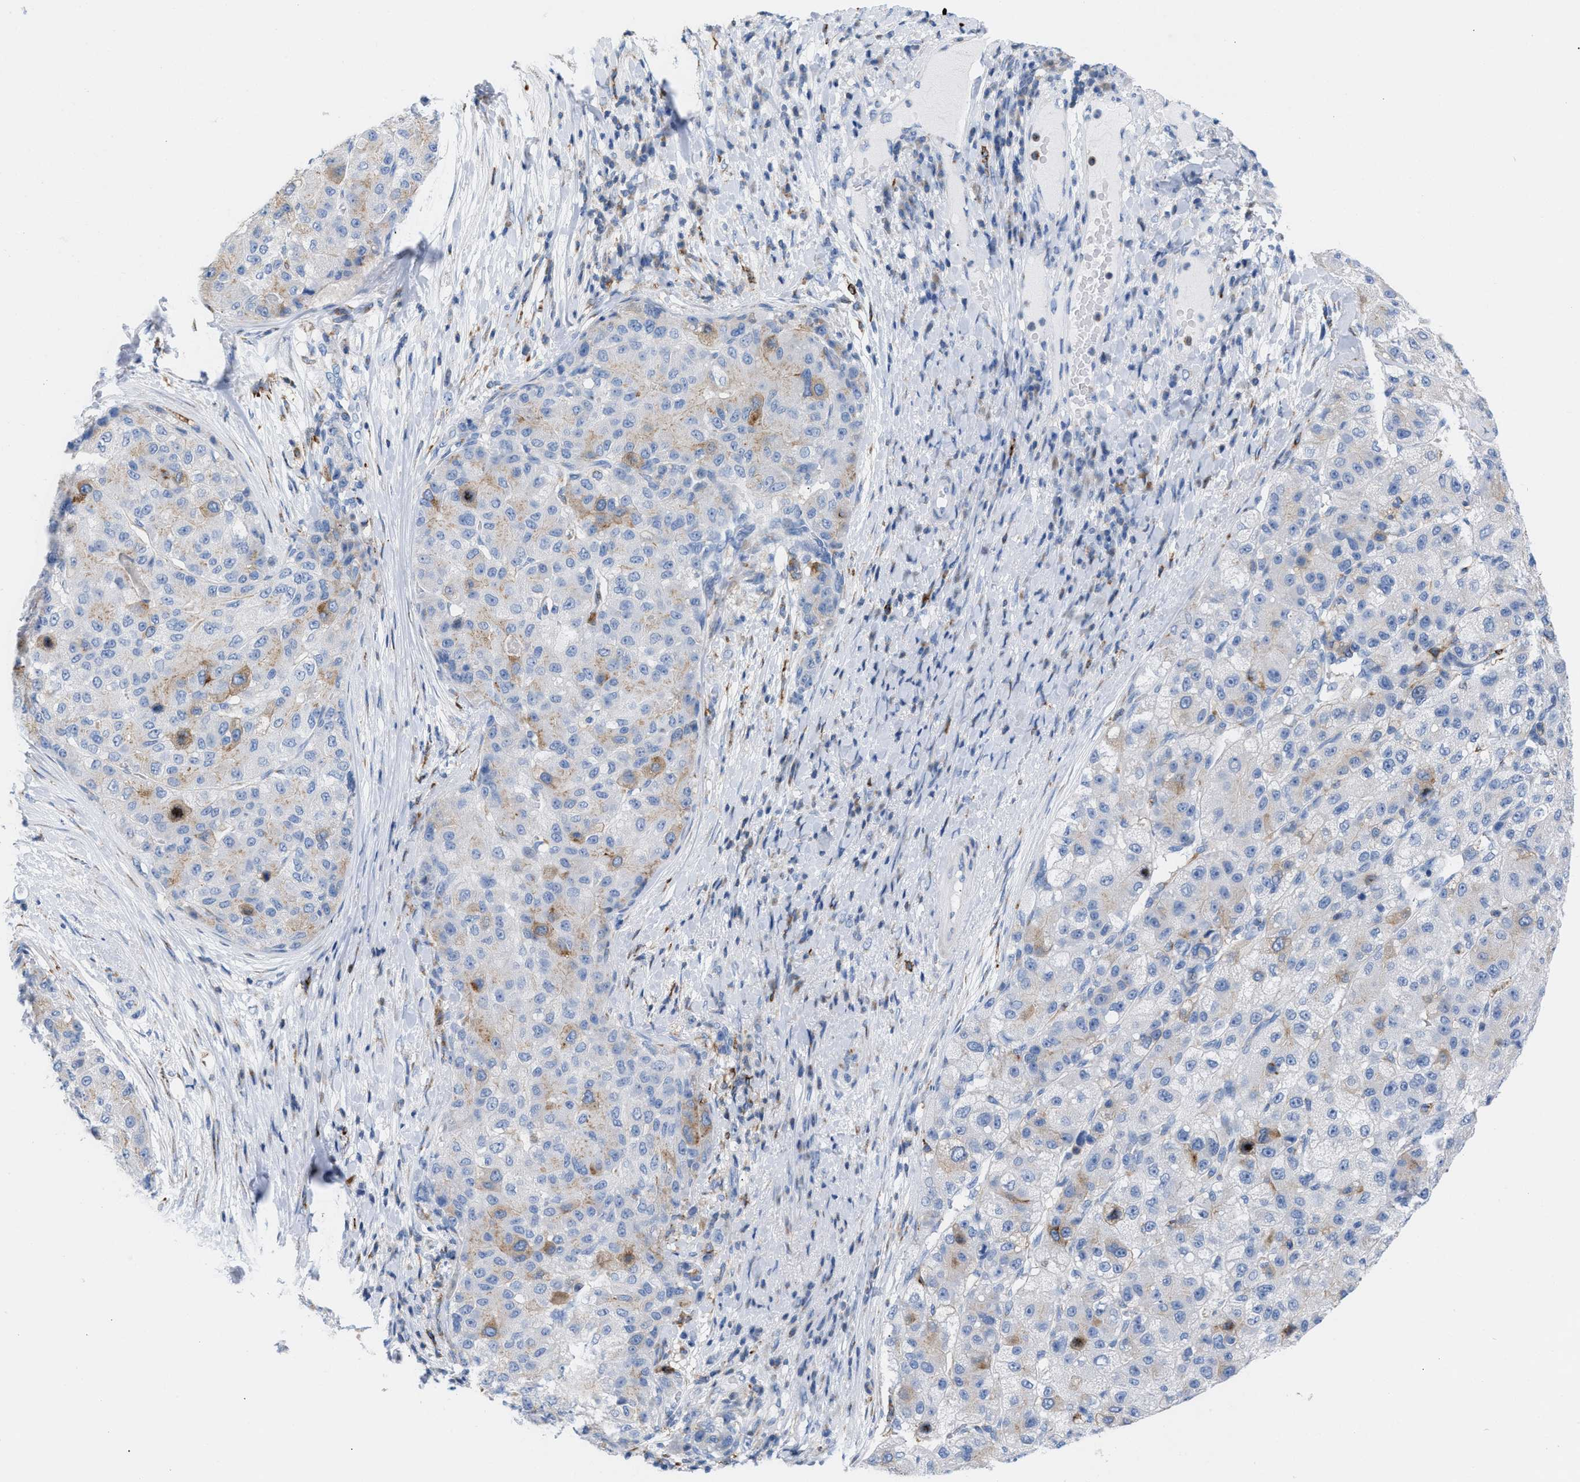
{"staining": {"intensity": "weak", "quantity": "<25%", "location": "cytoplasmic/membranous"}, "tissue": "liver cancer", "cell_type": "Tumor cells", "image_type": "cancer", "snomed": [{"axis": "morphology", "description": "Carcinoma, Hepatocellular, NOS"}, {"axis": "topography", "description": "Liver"}], "caption": "This is a image of immunohistochemistry (IHC) staining of liver cancer (hepatocellular carcinoma), which shows no staining in tumor cells.", "gene": "TACC3", "patient": {"sex": "male", "age": 80}}